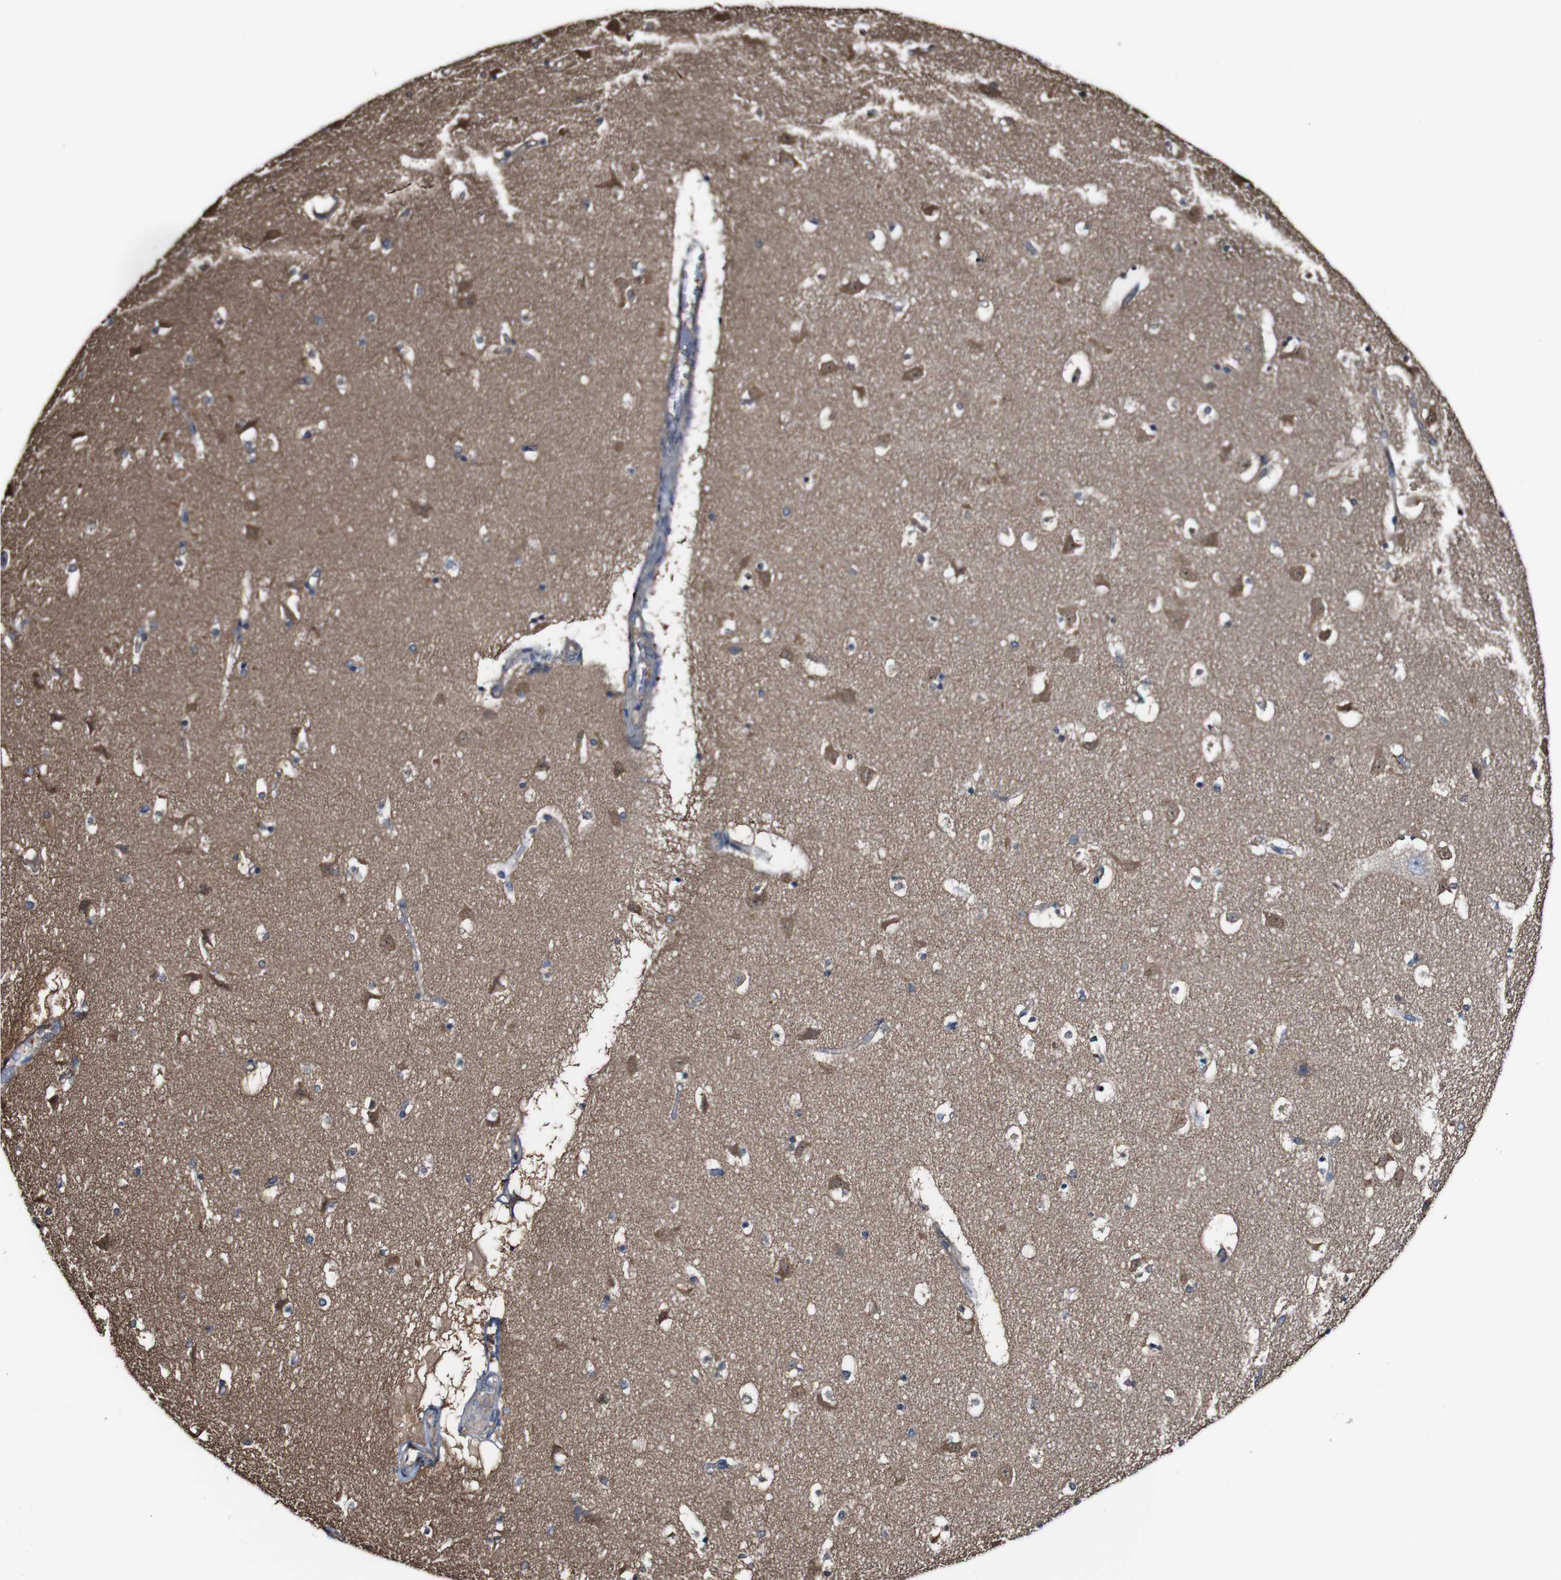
{"staining": {"intensity": "moderate", "quantity": "25%-75%", "location": "cytoplasmic/membranous"}, "tissue": "caudate", "cell_type": "Glial cells", "image_type": "normal", "snomed": [{"axis": "morphology", "description": "Normal tissue, NOS"}, {"axis": "topography", "description": "Lateral ventricle wall"}], "caption": "A photomicrograph of human caudate stained for a protein demonstrates moderate cytoplasmic/membranous brown staining in glial cells.", "gene": "PTPRR", "patient": {"sex": "male", "age": 45}}